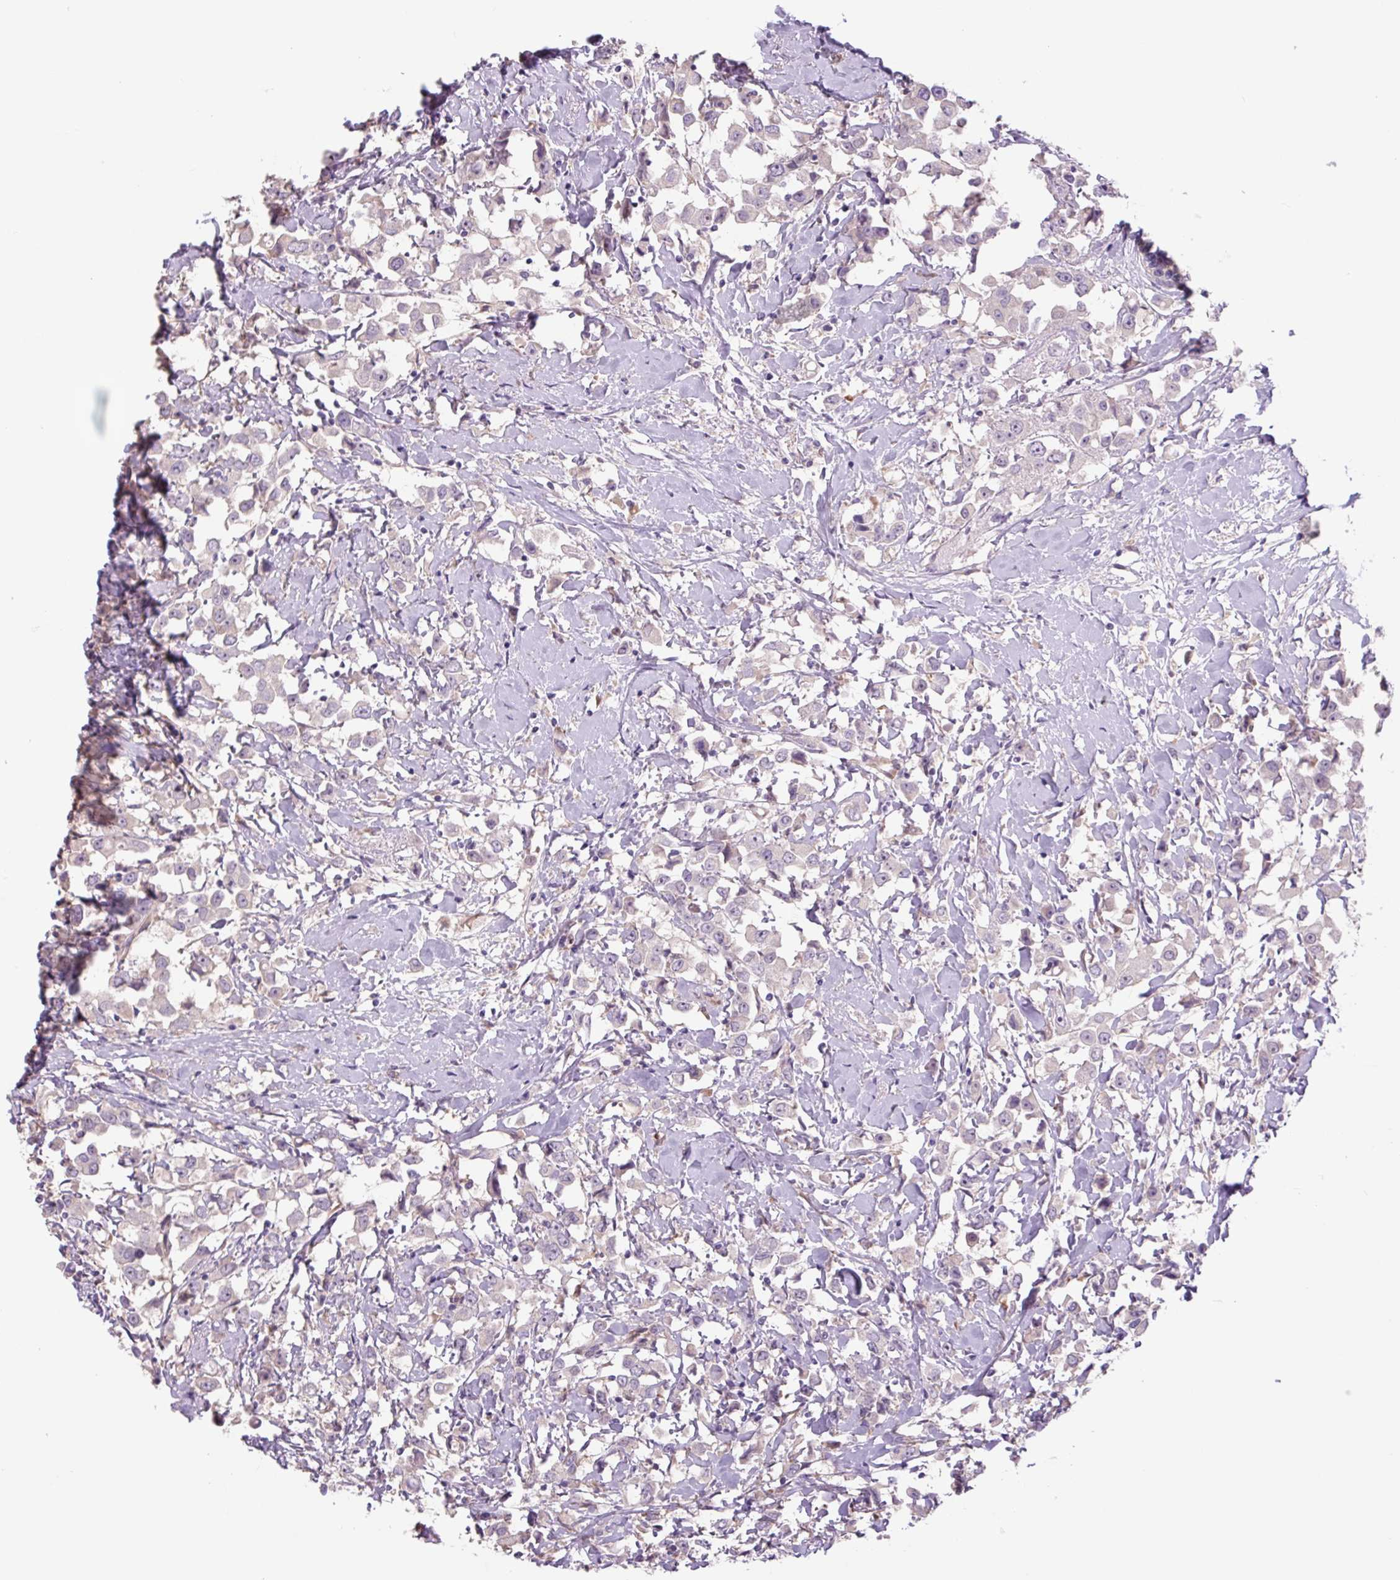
{"staining": {"intensity": "negative", "quantity": "none", "location": "none"}, "tissue": "breast cancer", "cell_type": "Tumor cells", "image_type": "cancer", "snomed": [{"axis": "morphology", "description": "Duct carcinoma"}, {"axis": "topography", "description": "Breast"}], "caption": "Micrograph shows no significant protein positivity in tumor cells of breast intraductal carcinoma.", "gene": "PLA2G4A", "patient": {"sex": "female", "age": 61}}